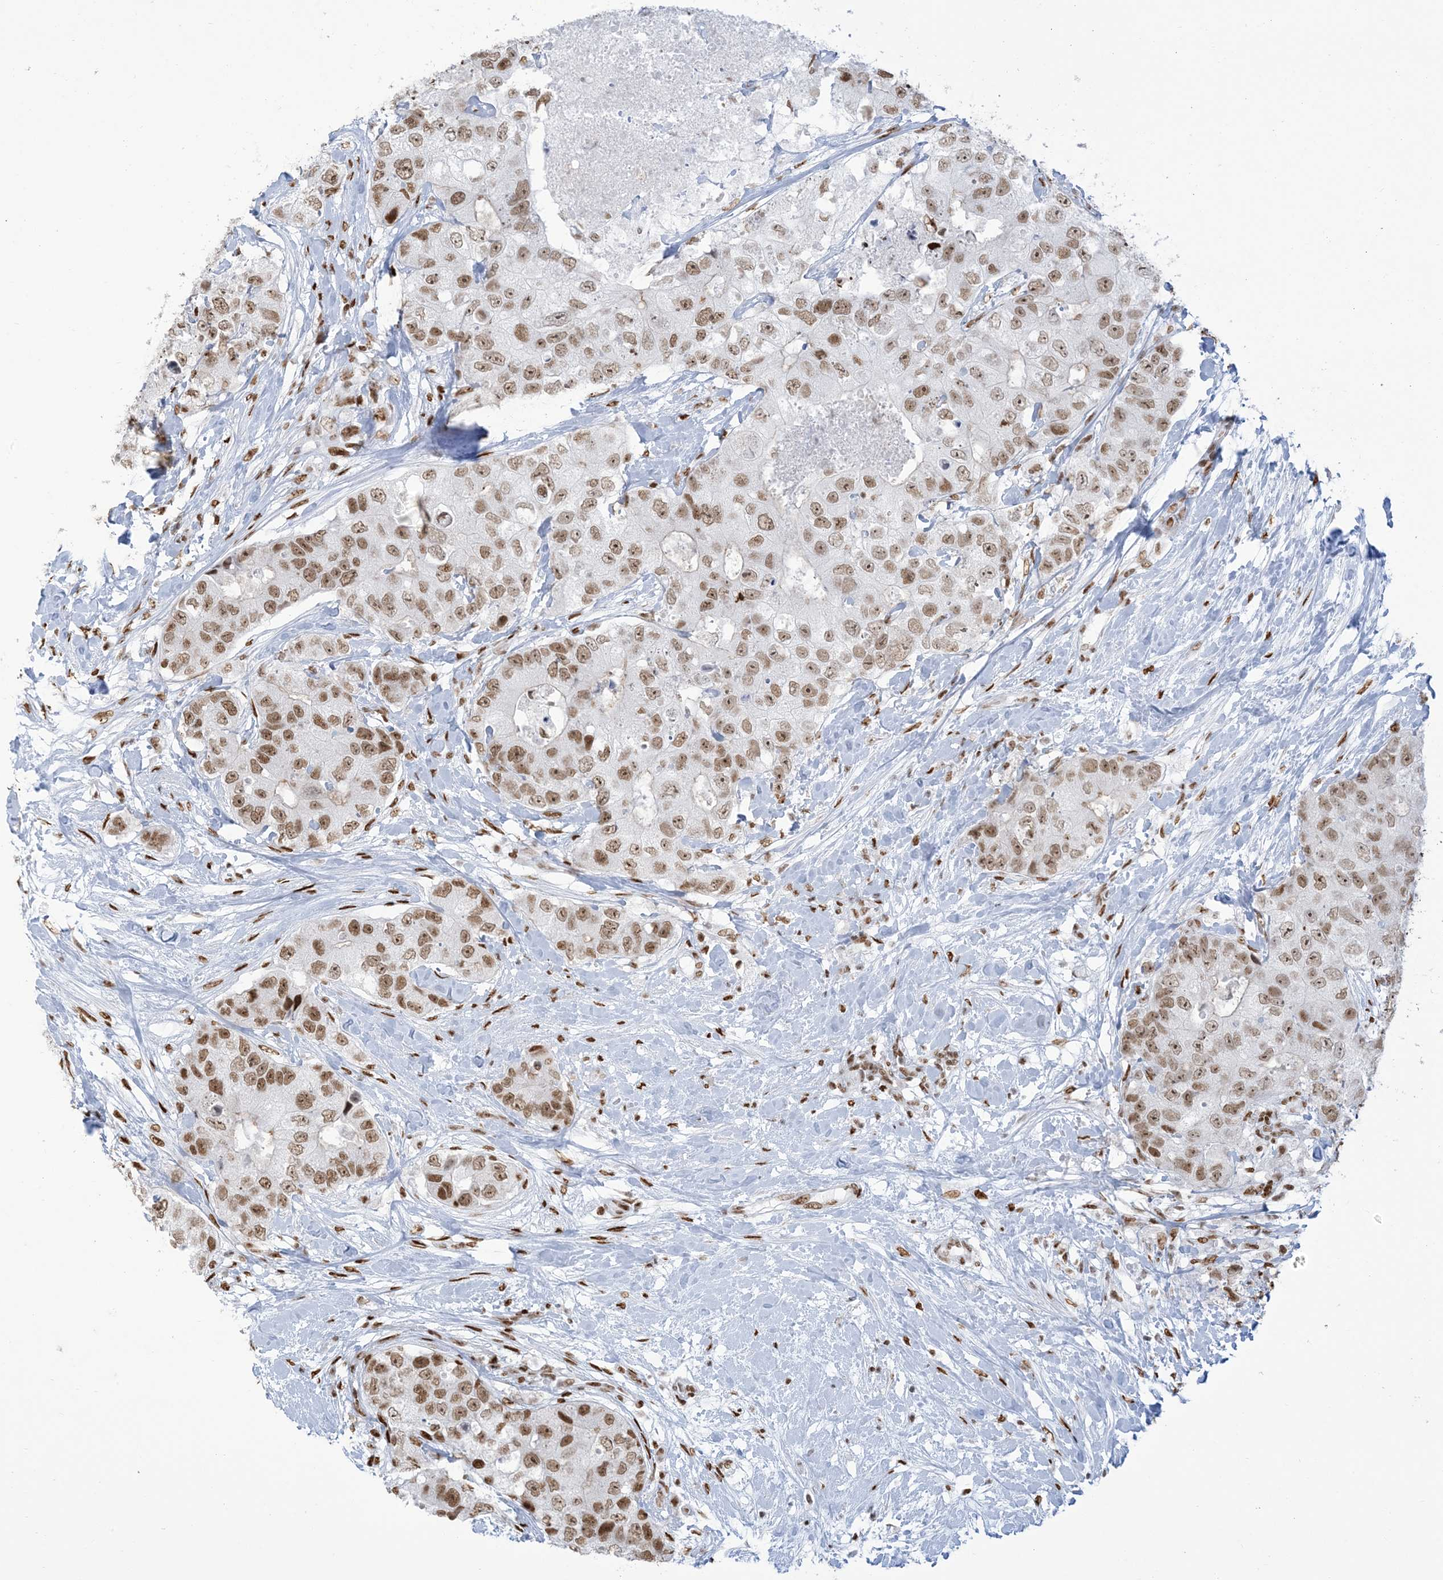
{"staining": {"intensity": "moderate", "quantity": ">75%", "location": "nuclear"}, "tissue": "breast cancer", "cell_type": "Tumor cells", "image_type": "cancer", "snomed": [{"axis": "morphology", "description": "Duct carcinoma"}, {"axis": "topography", "description": "Breast"}], "caption": "DAB immunohistochemical staining of human infiltrating ductal carcinoma (breast) shows moderate nuclear protein expression in approximately >75% of tumor cells.", "gene": "STAG1", "patient": {"sex": "female", "age": 62}}